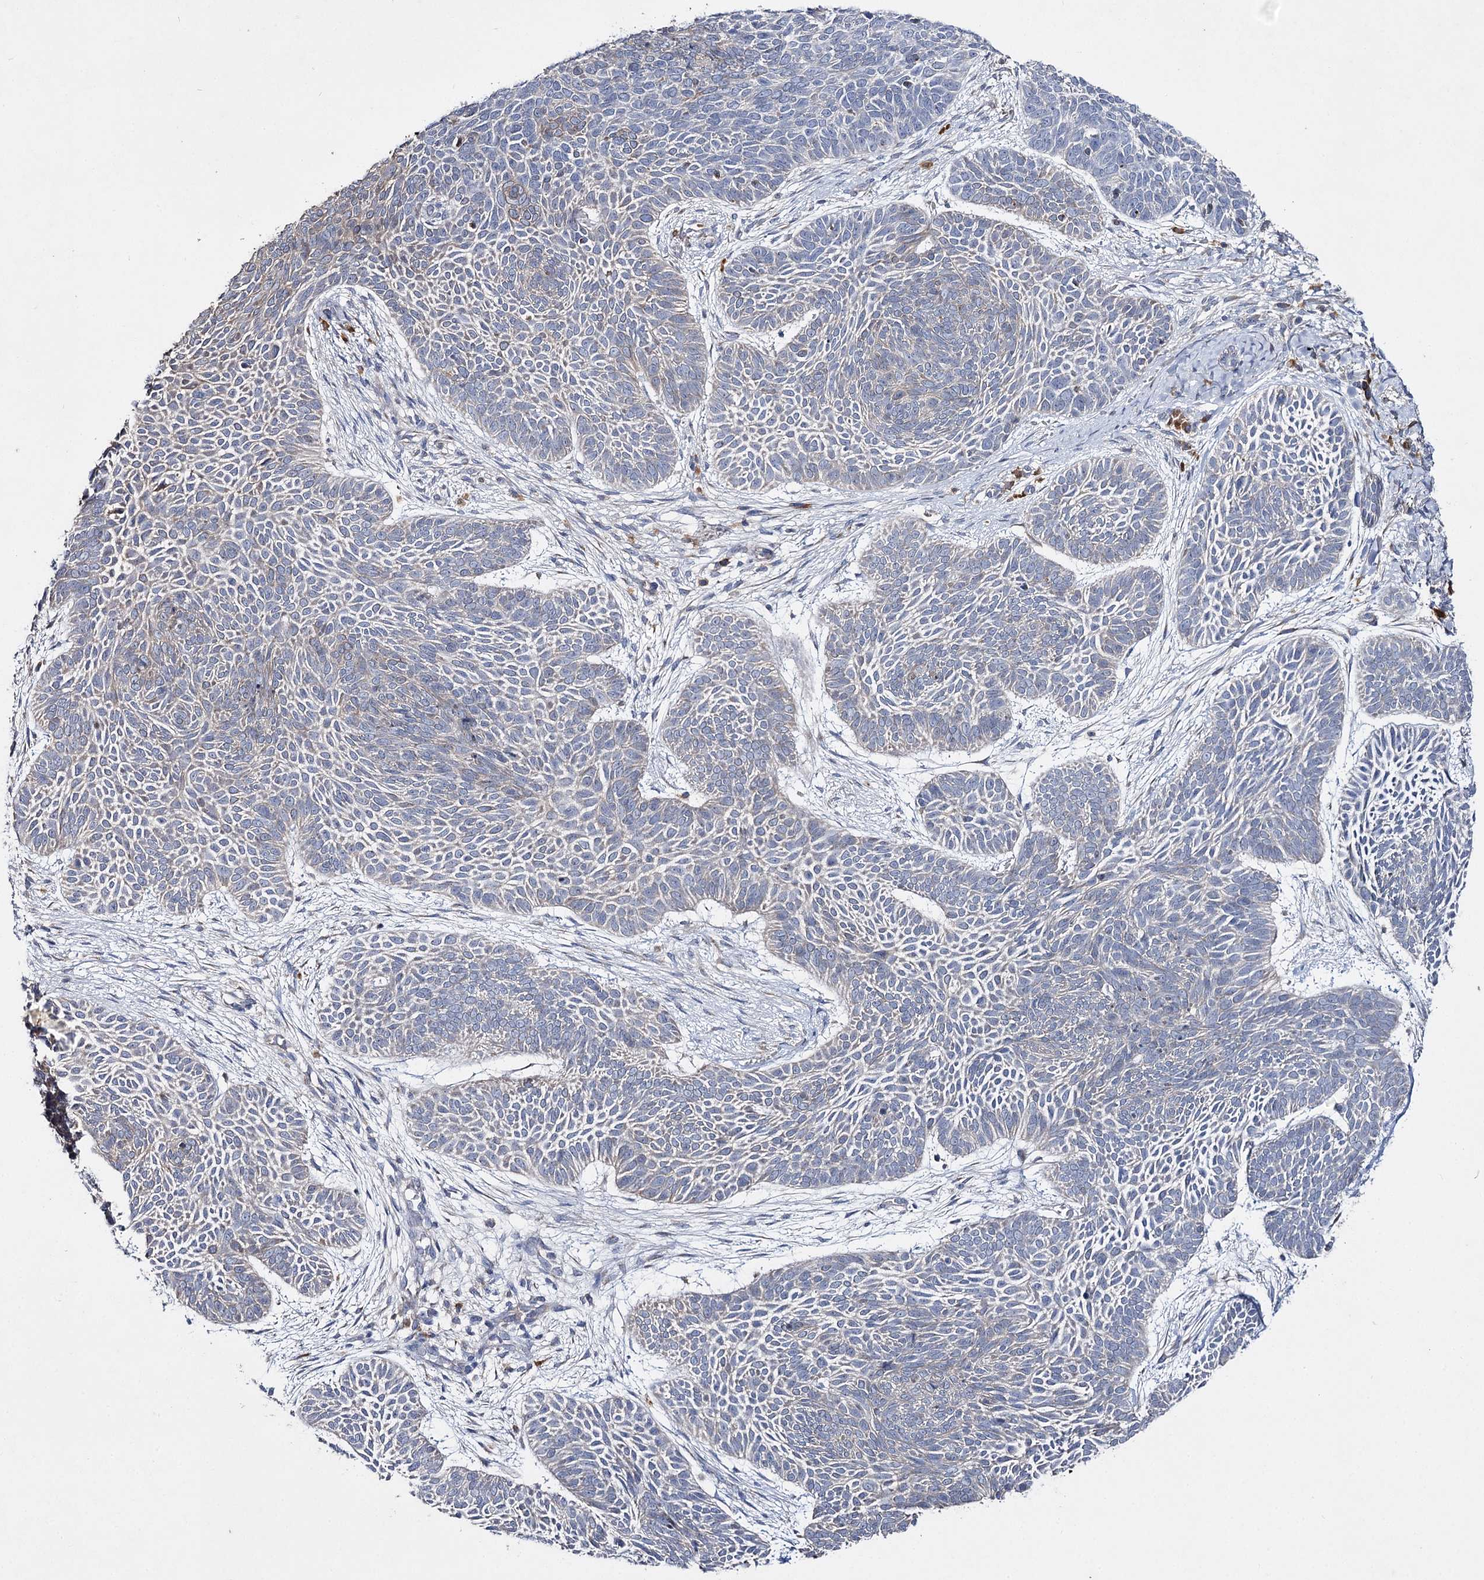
{"staining": {"intensity": "negative", "quantity": "none", "location": "none"}, "tissue": "skin cancer", "cell_type": "Tumor cells", "image_type": "cancer", "snomed": [{"axis": "morphology", "description": "Basal cell carcinoma"}, {"axis": "topography", "description": "Skin"}], "caption": "There is no significant positivity in tumor cells of skin cancer.", "gene": "IL1RAP", "patient": {"sex": "male", "age": 85}}